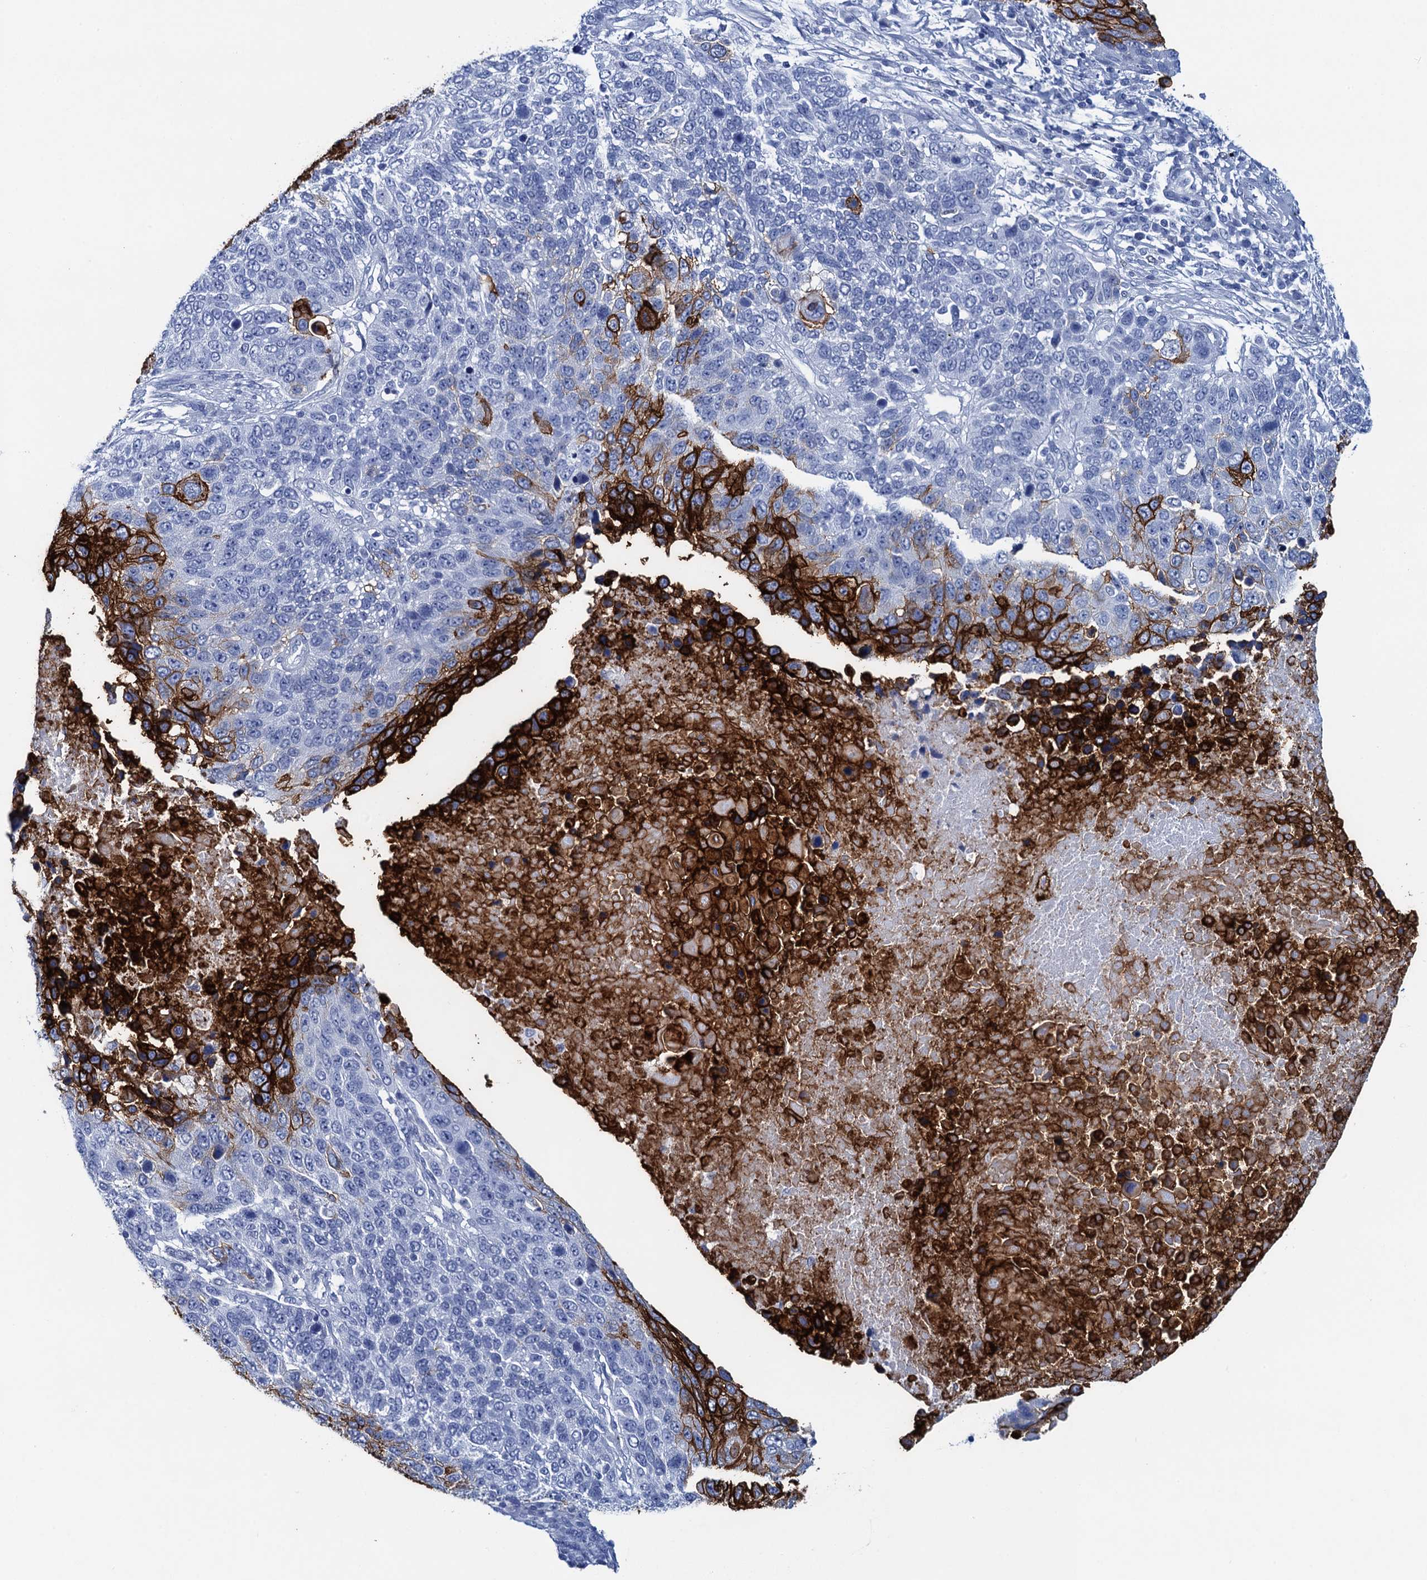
{"staining": {"intensity": "strong", "quantity": "<25%", "location": "cytoplasmic/membranous"}, "tissue": "lung cancer", "cell_type": "Tumor cells", "image_type": "cancer", "snomed": [{"axis": "morphology", "description": "Normal tissue, NOS"}, {"axis": "morphology", "description": "Squamous cell carcinoma, NOS"}, {"axis": "topography", "description": "Lymph node"}, {"axis": "topography", "description": "Lung"}], "caption": "There is medium levels of strong cytoplasmic/membranous staining in tumor cells of lung squamous cell carcinoma, as demonstrated by immunohistochemical staining (brown color).", "gene": "RHCG", "patient": {"sex": "male", "age": 66}}